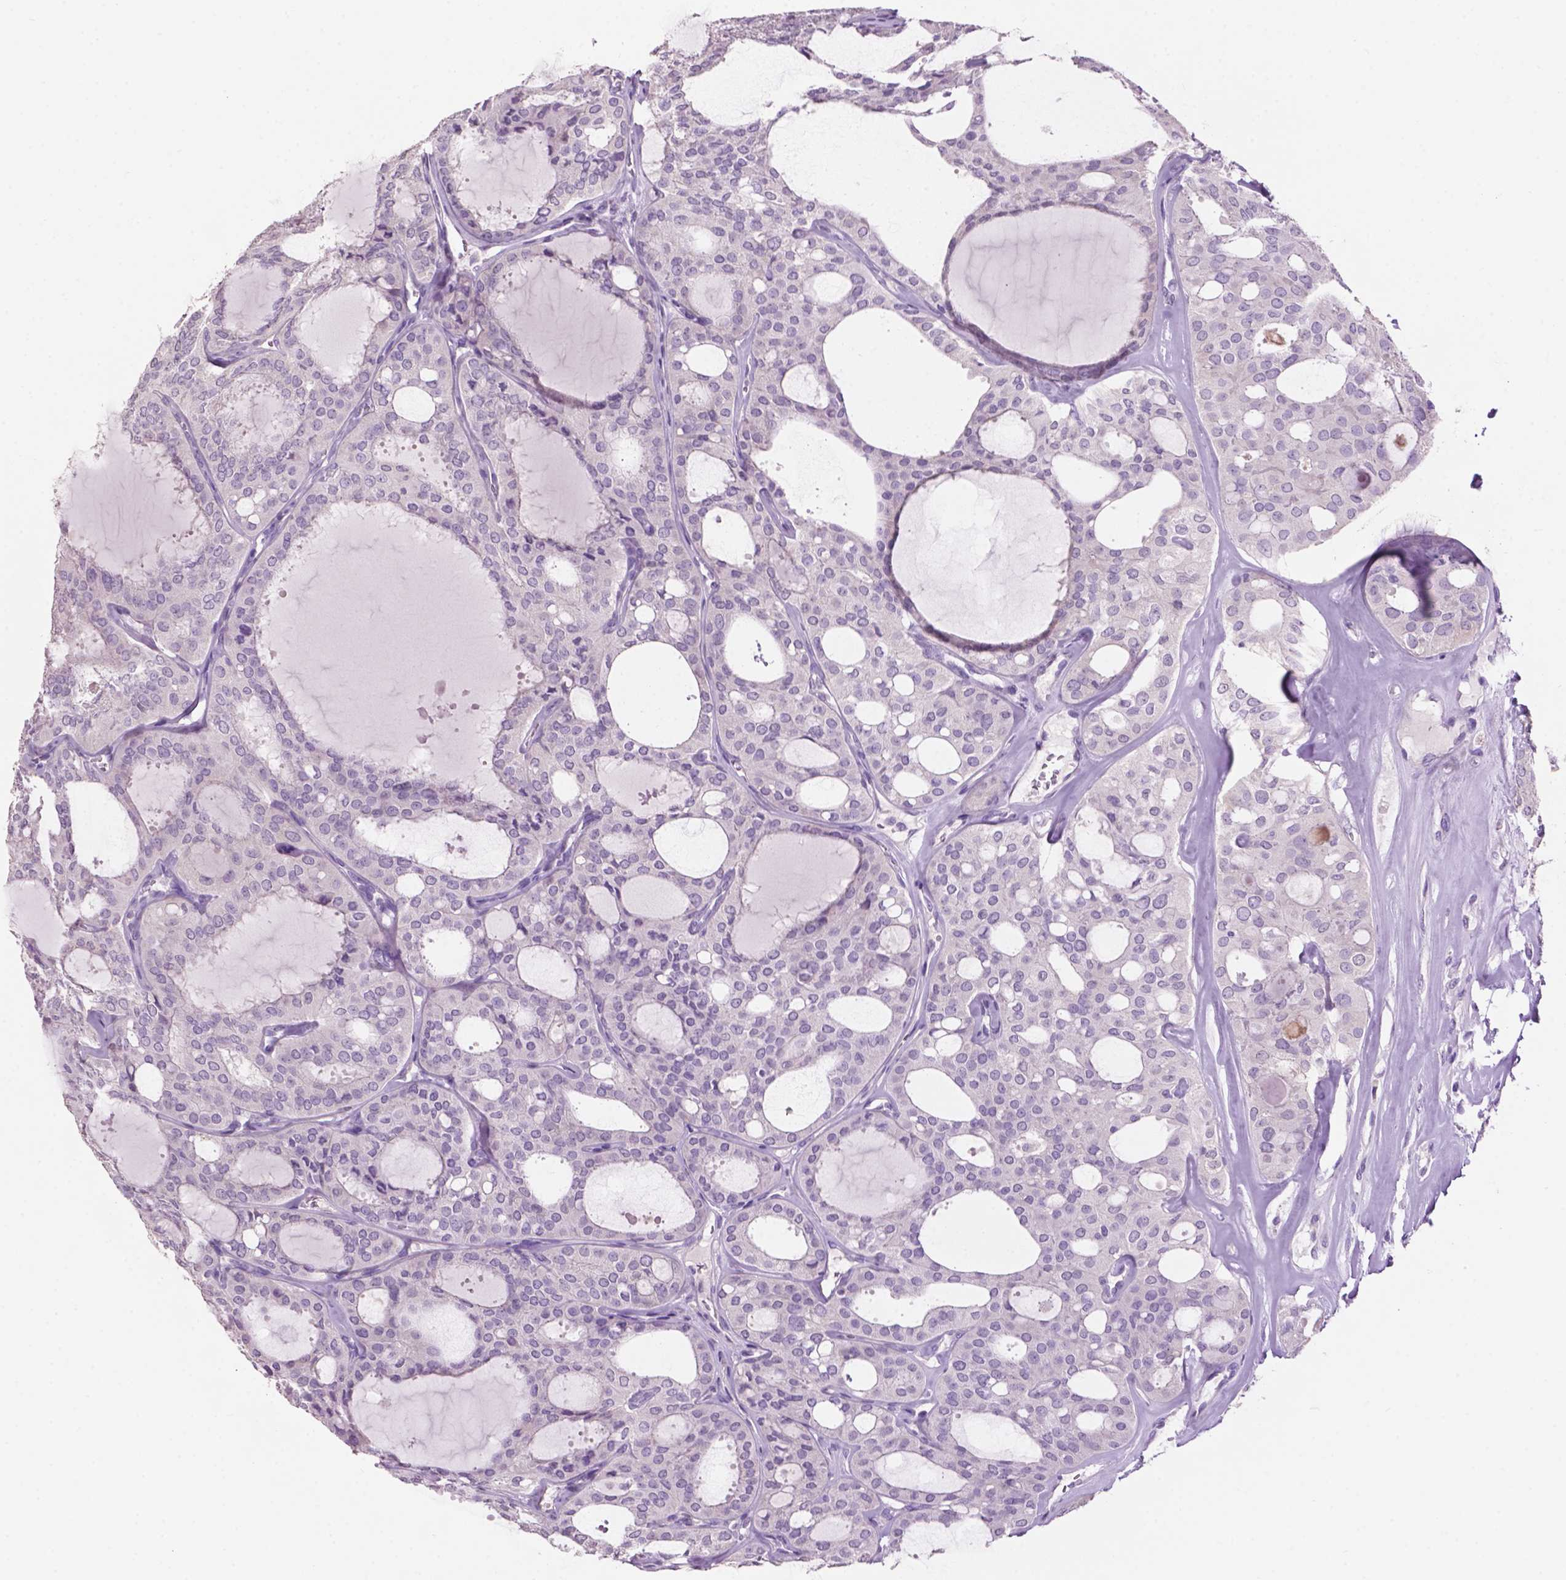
{"staining": {"intensity": "negative", "quantity": "none", "location": "none"}, "tissue": "thyroid cancer", "cell_type": "Tumor cells", "image_type": "cancer", "snomed": [{"axis": "morphology", "description": "Follicular adenoma carcinoma, NOS"}, {"axis": "topography", "description": "Thyroid gland"}], "caption": "DAB immunohistochemical staining of human thyroid cancer (follicular adenoma carcinoma) demonstrates no significant expression in tumor cells.", "gene": "CRYBA4", "patient": {"sex": "male", "age": 75}}